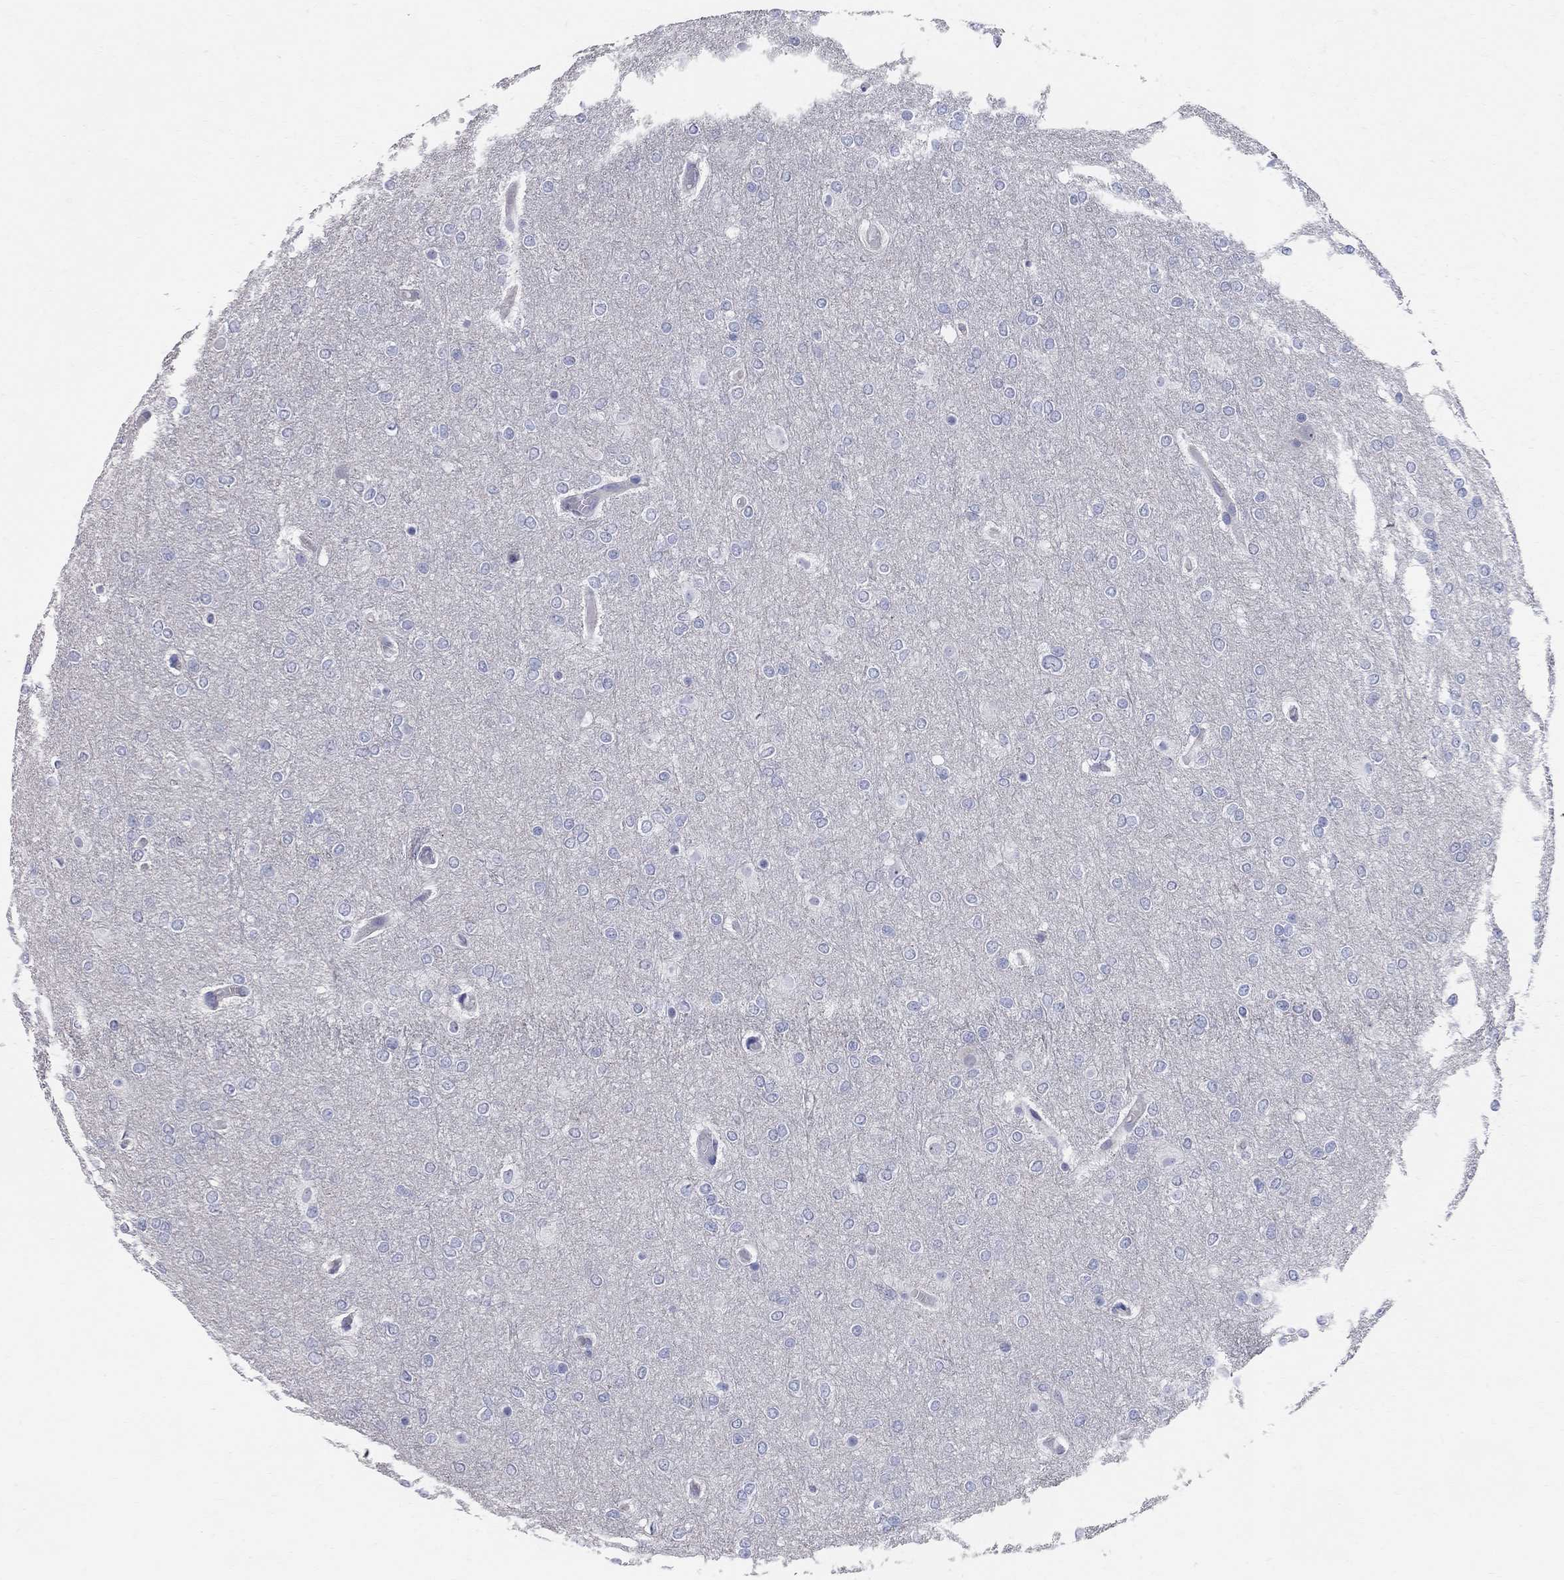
{"staining": {"intensity": "negative", "quantity": "none", "location": "none"}, "tissue": "glioma", "cell_type": "Tumor cells", "image_type": "cancer", "snomed": [{"axis": "morphology", "description": "Glioma, malignant, High grade"}, {"axis": "topography", "description": "Brain"}], "caption": "Image shows no significant protein expression in tumor cells of glioma.", "gene": "AOX1", "patient": {"sex": "female", "age": 61}}